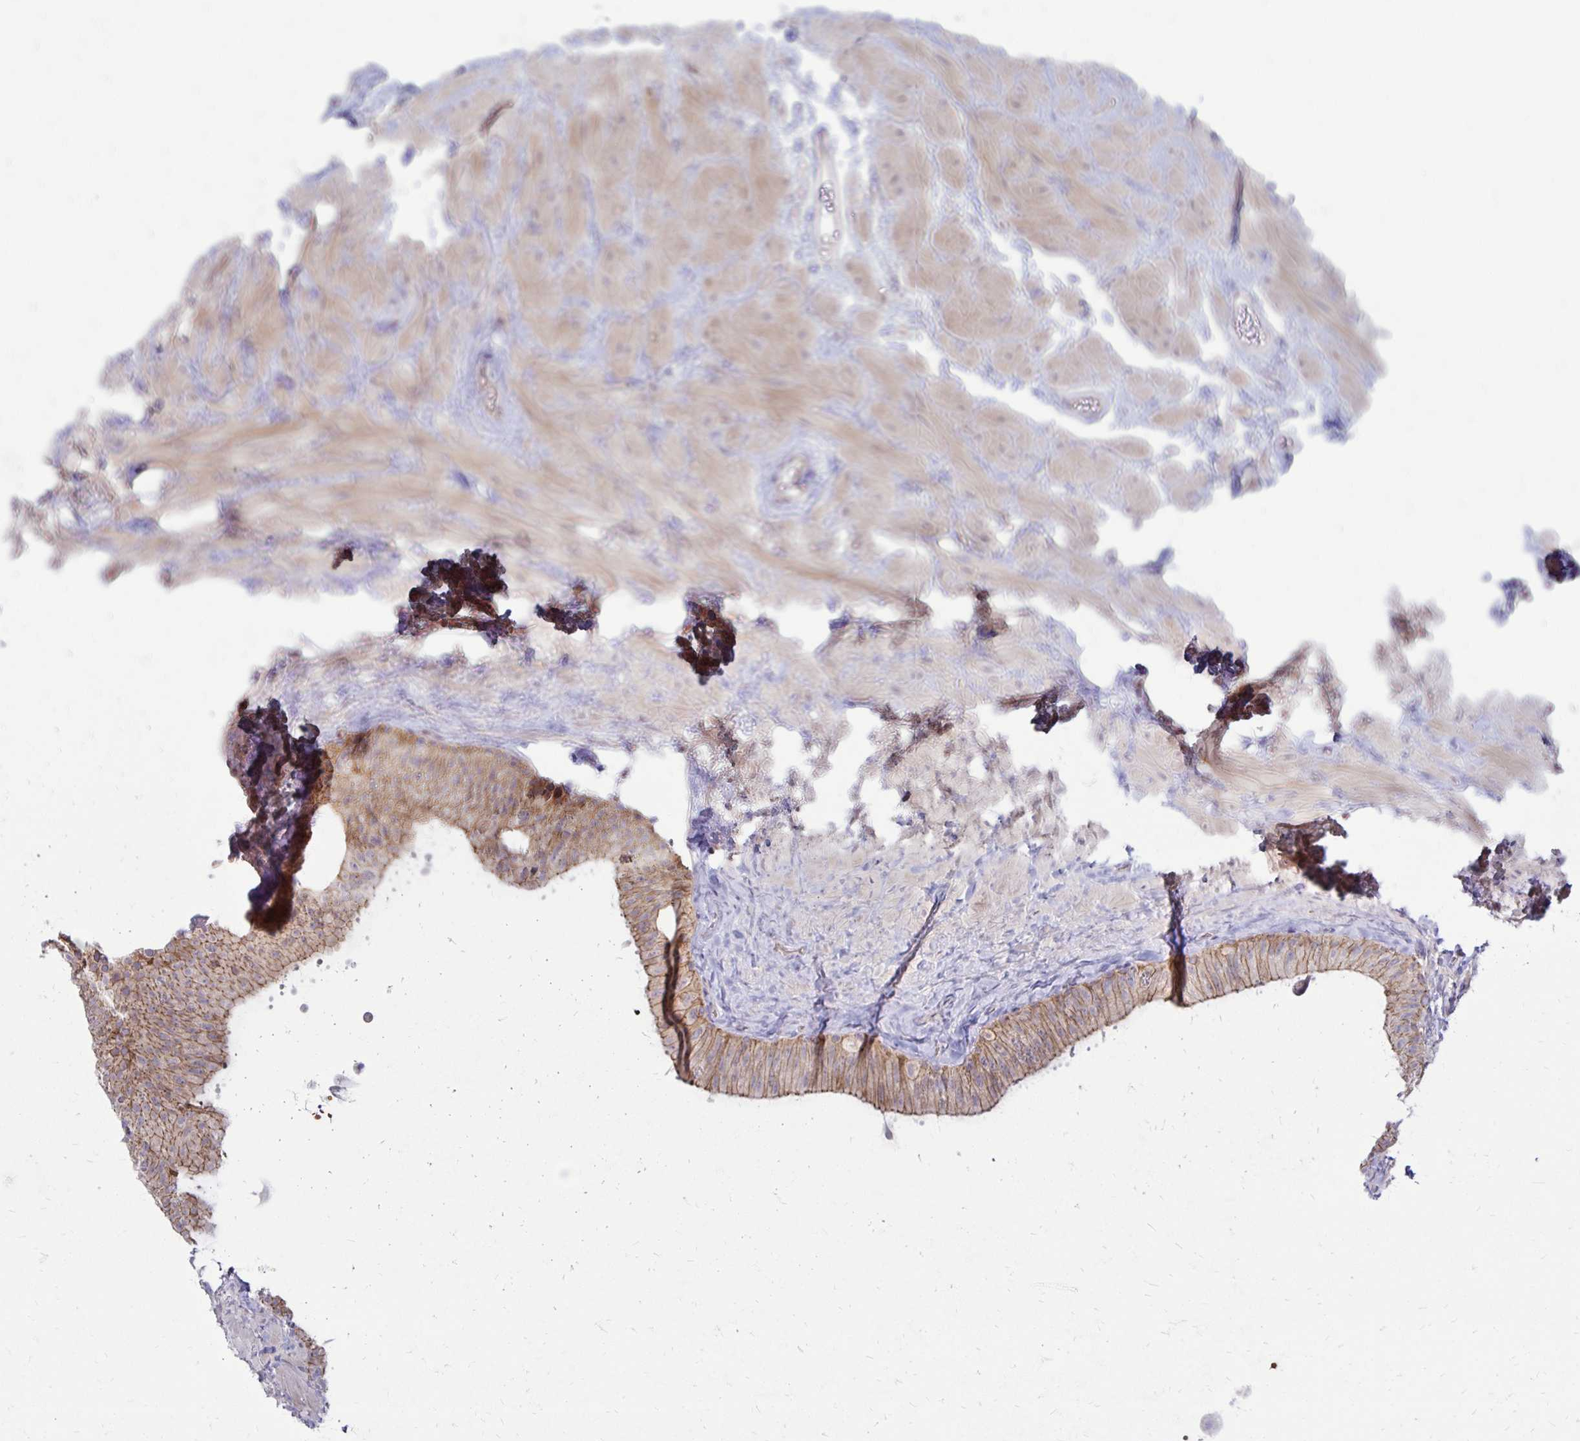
{"staining": {"intensity": "moderate", "quantity": ">75%", "location": "cytoplasmic/membranous"}, "tissue": "epididymis", "cell_type": "Glandular cells", "image_type": "normal", "snomed": [{"axis": "morphology", "description": "Normal tissue, NOS"}, {"axis": "topography", "description": "Epididymis, spermatic cord, NOS"}, {"axis": "topography", "description": "Epididymis"}], "caption": "Immunohistochemical staining of normal human epididymis shows medium levels of moderate cytoplasmic/membranous positivity in approximately >75% of glandular cells. Using DAB (3,3'-diaminobenzidine) (brown) and hematoxylin (blue) stains, captured at high magnification using brightfield microscopy.", "gene": "KATNBL1", "patient": {"sex": "male", "age": 31}}